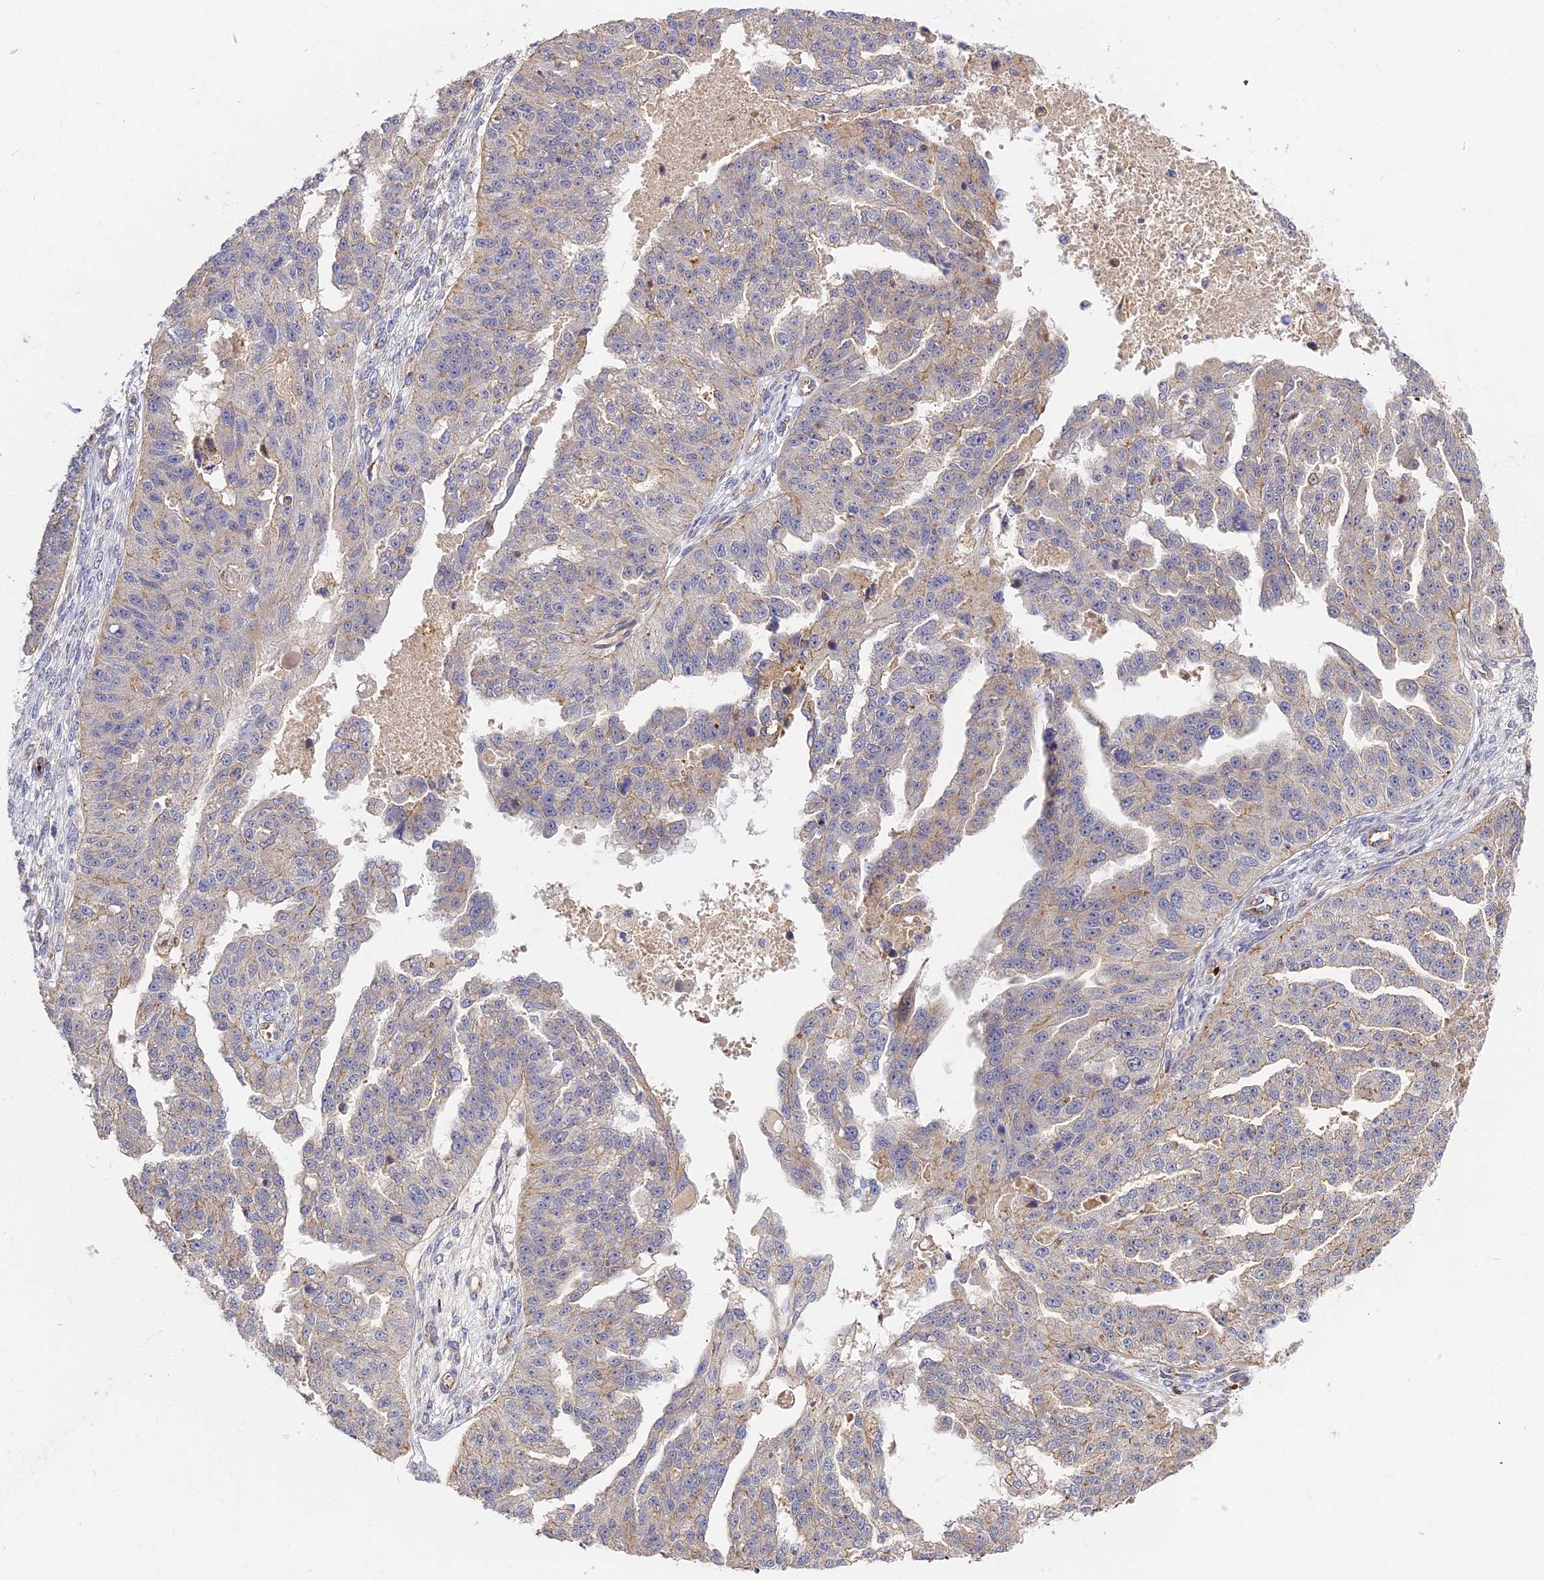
{"staining": {"intensity": "weak", "quantity": "<25%", "location": "cytoplasmic/membranous"}, "tissue": "ovarian cancer", "cell_type": "Tumor cells", "image_type": "cancer", "snomed": [{"axis": "morphology", "description": "Cystadenocarcinoma, serous, NOS"}, {"axis": "topography", "description": "Ovary"}], "caption": "High magnification brightfield microscopy of serous cystadenocarcinoma (ovarian) stained with DAB (3,3'-diaminobenzidine) (brown) and counterstained with hematoxylin (blue): tumor cells show no significant expression.", "gene": "MISP3", "patient": {"sex": "female", "age": 58}}